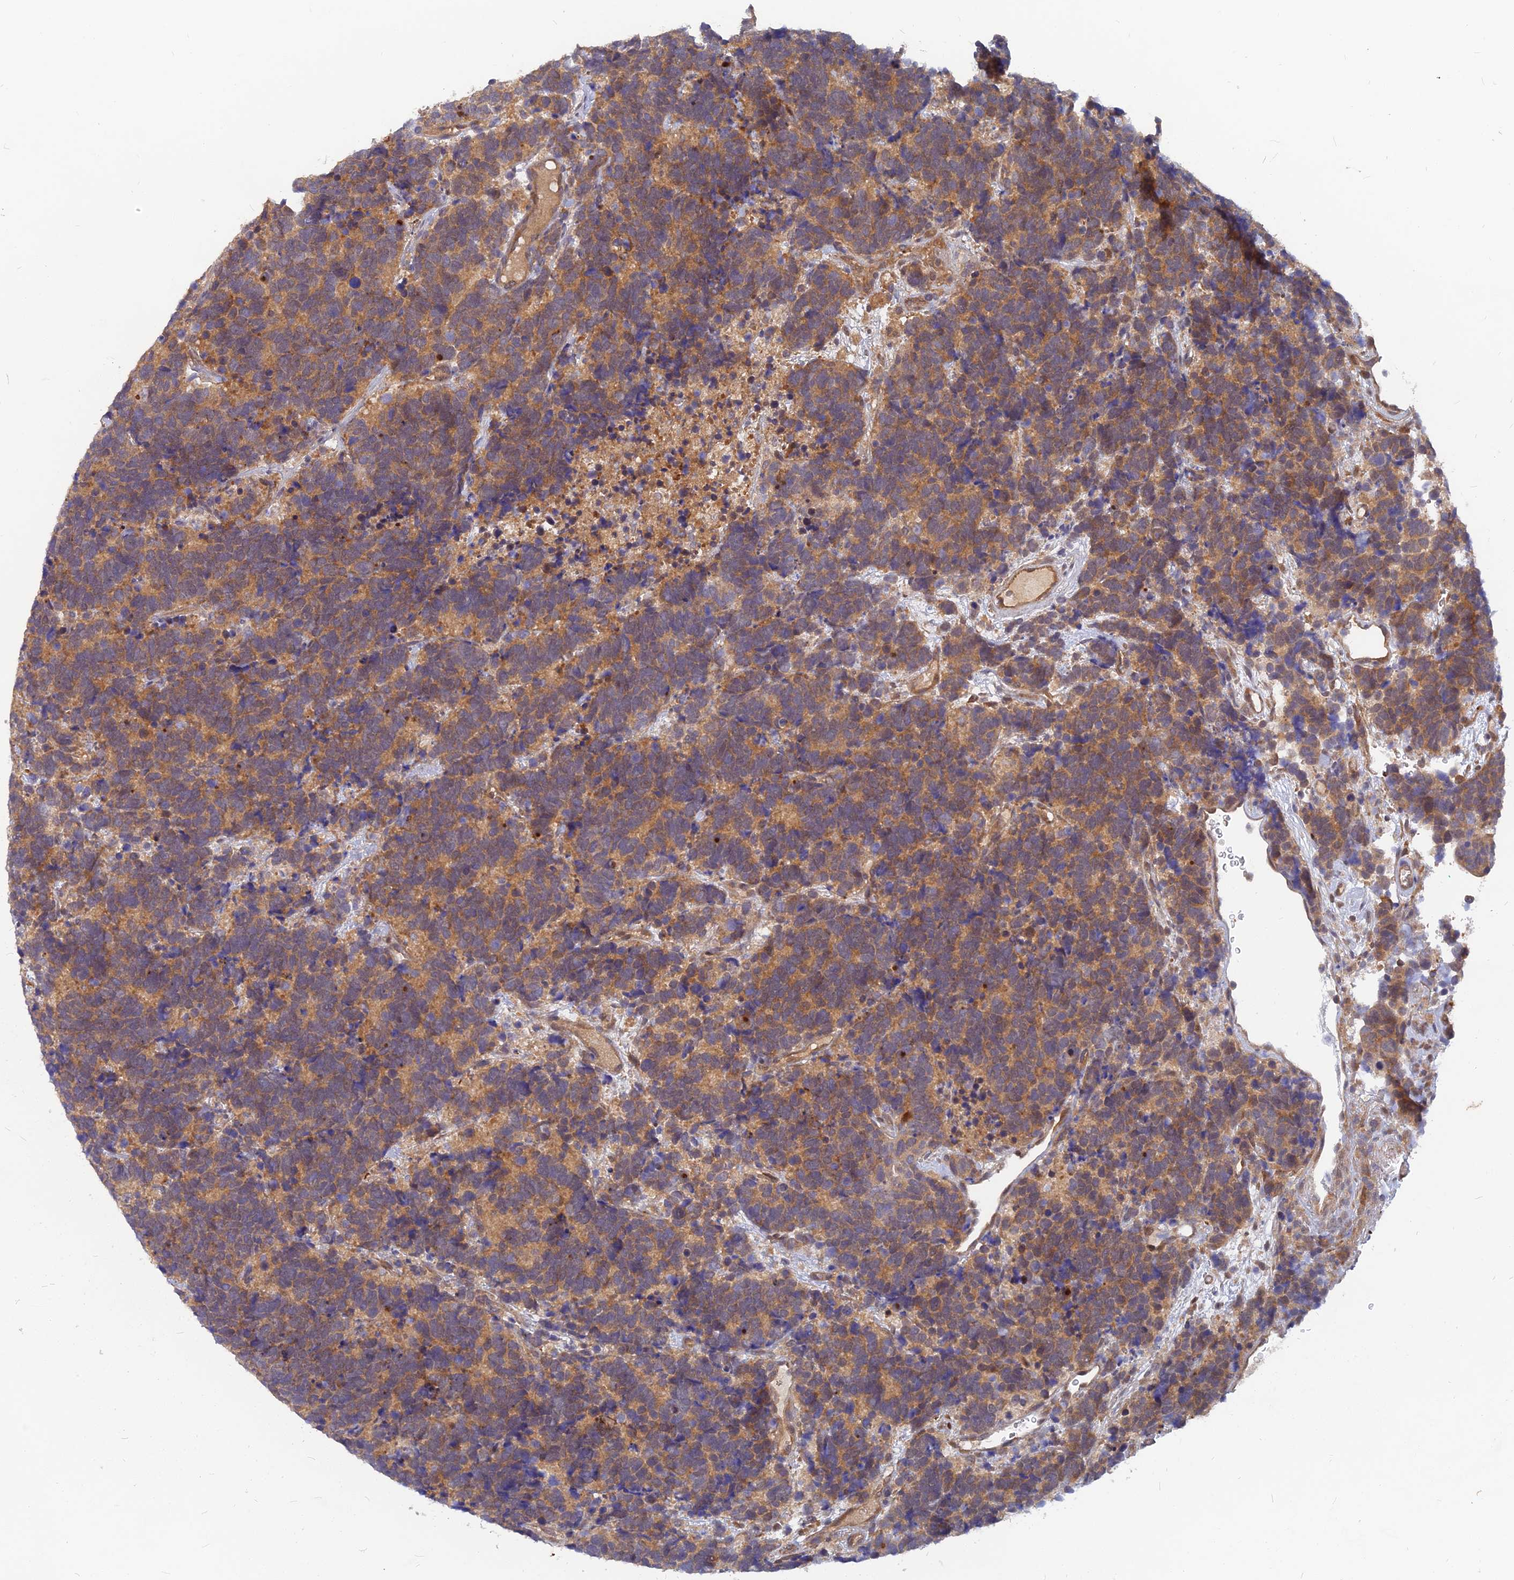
{"staining": {"intensity": "moderate", "quantity": "25%-75%", "location": "cytoplasmic/membranous"}, "tissue": "carcinoid", "cell_type": "Tumor cells", "image_type": "cancer", "snomed": [{"axis": "morphology", "description": "Carcinoma, NOS"}, {"axis": "morphology", "description": "Carcinoid, malignant, NOS"}, {"axis": "topography", "description": "Urinary bladder"}], "caption": "IHC (DAB (3,3'-diaminobenzidine)) staining of carcinoma demonstrates moderate cytoplasmic/membranous protein staining in approximately 25%-75% of tumor cells.", "gene": "ARL2BP", "patient": {"sex": "male", "age": 57}}